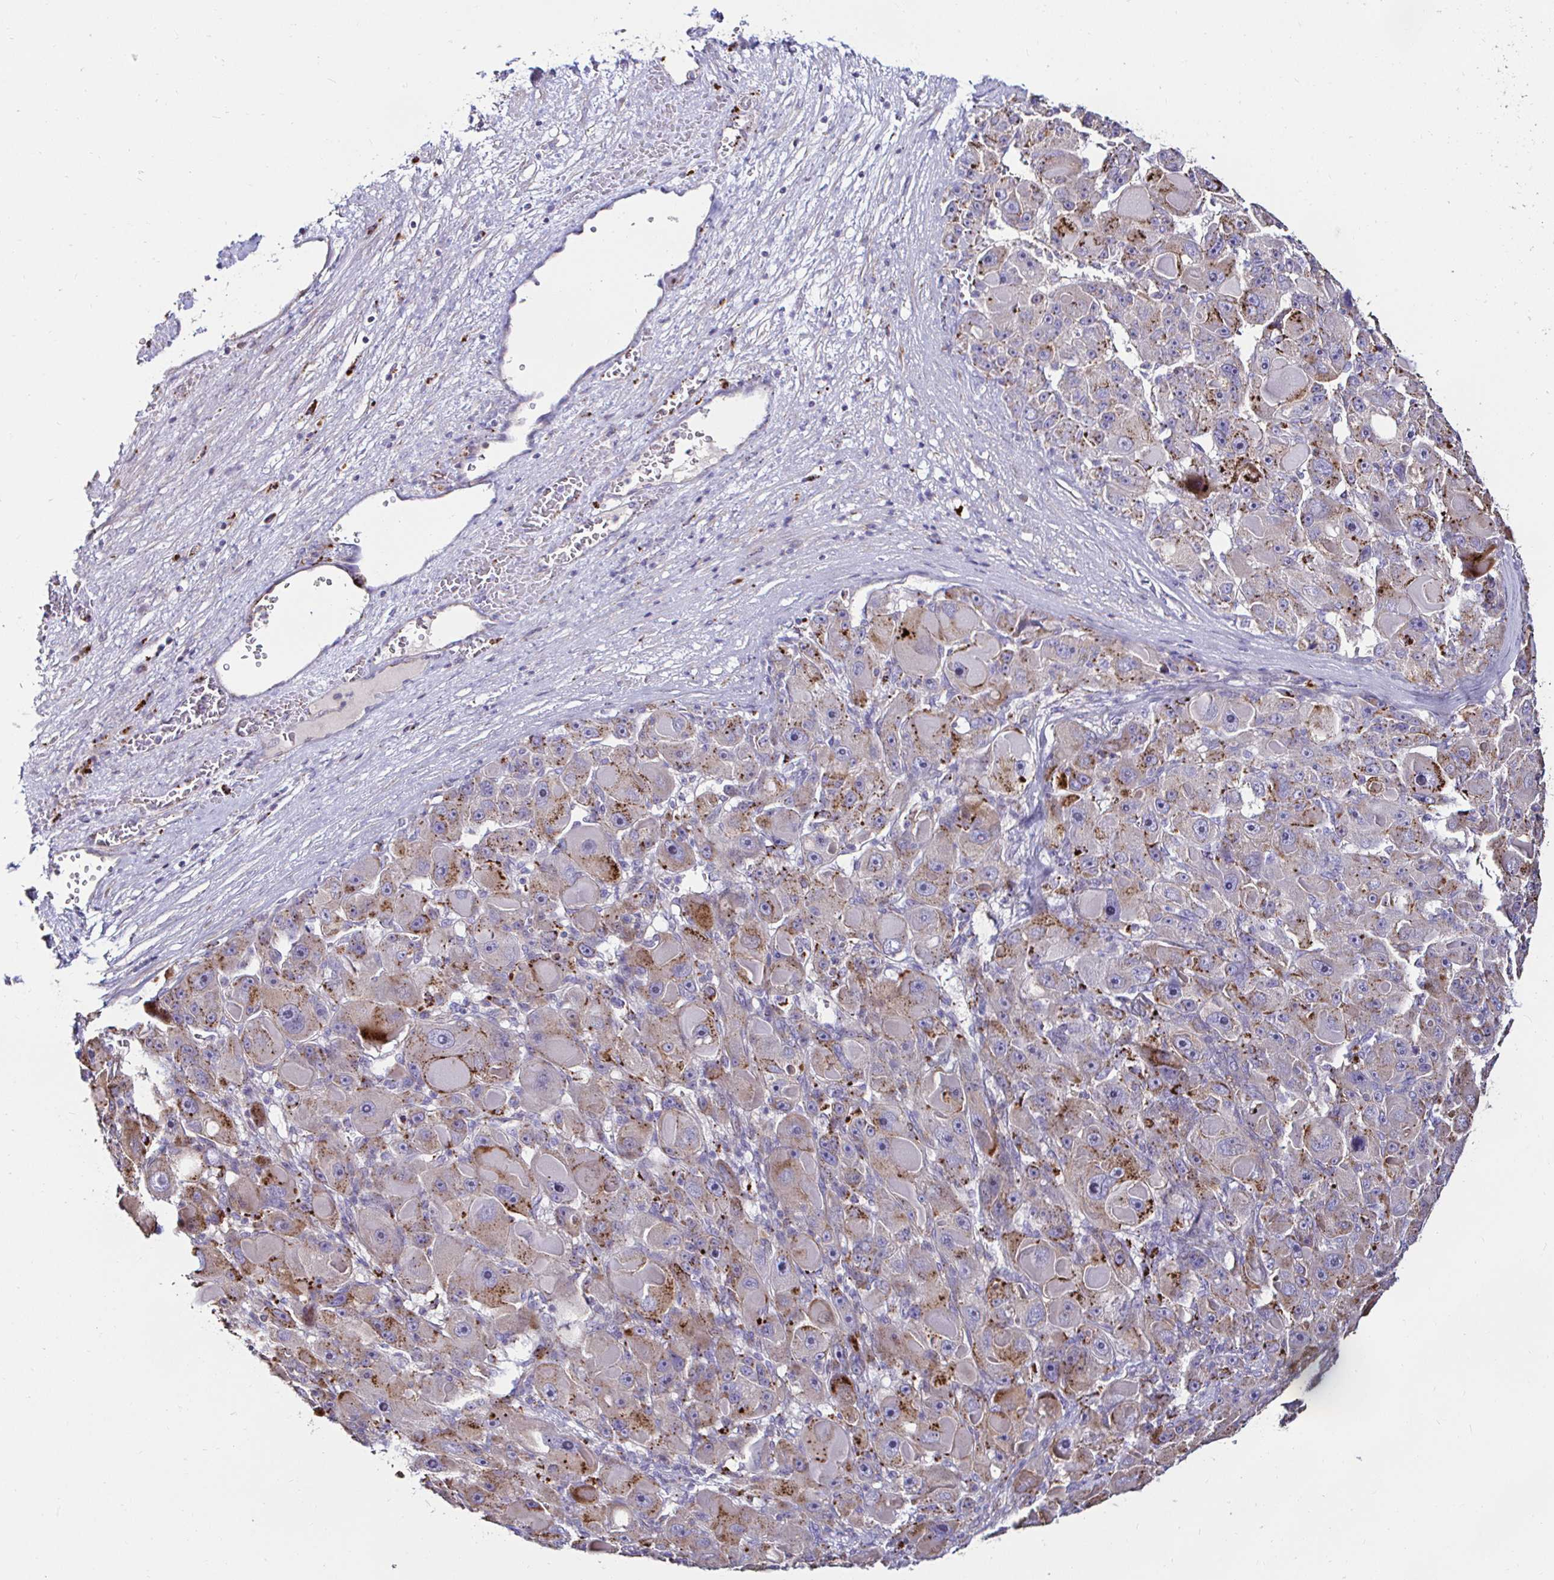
{"staining": {"intensity": "moderate", "quantity": "25%-75%", "location": "cytoplasmic/membranous"}, "tissue": "liver cancer", "cell_type": "Tumor cells", "image_type": "cancer", "snomed": [{"axis": "morphology", "description": "Carcinoma, Hepatocellular, NOS"}, {"axis": "topography", "description": "Liver"}], "caption": "Moderate cytoplasmic/membranous staining is seen in approximately 25%-75% of tumor cells in liver cancer (hepatocellular carcinoma).", "gene": "GALNS", "patient": {"sex": "male", "age": 76}}